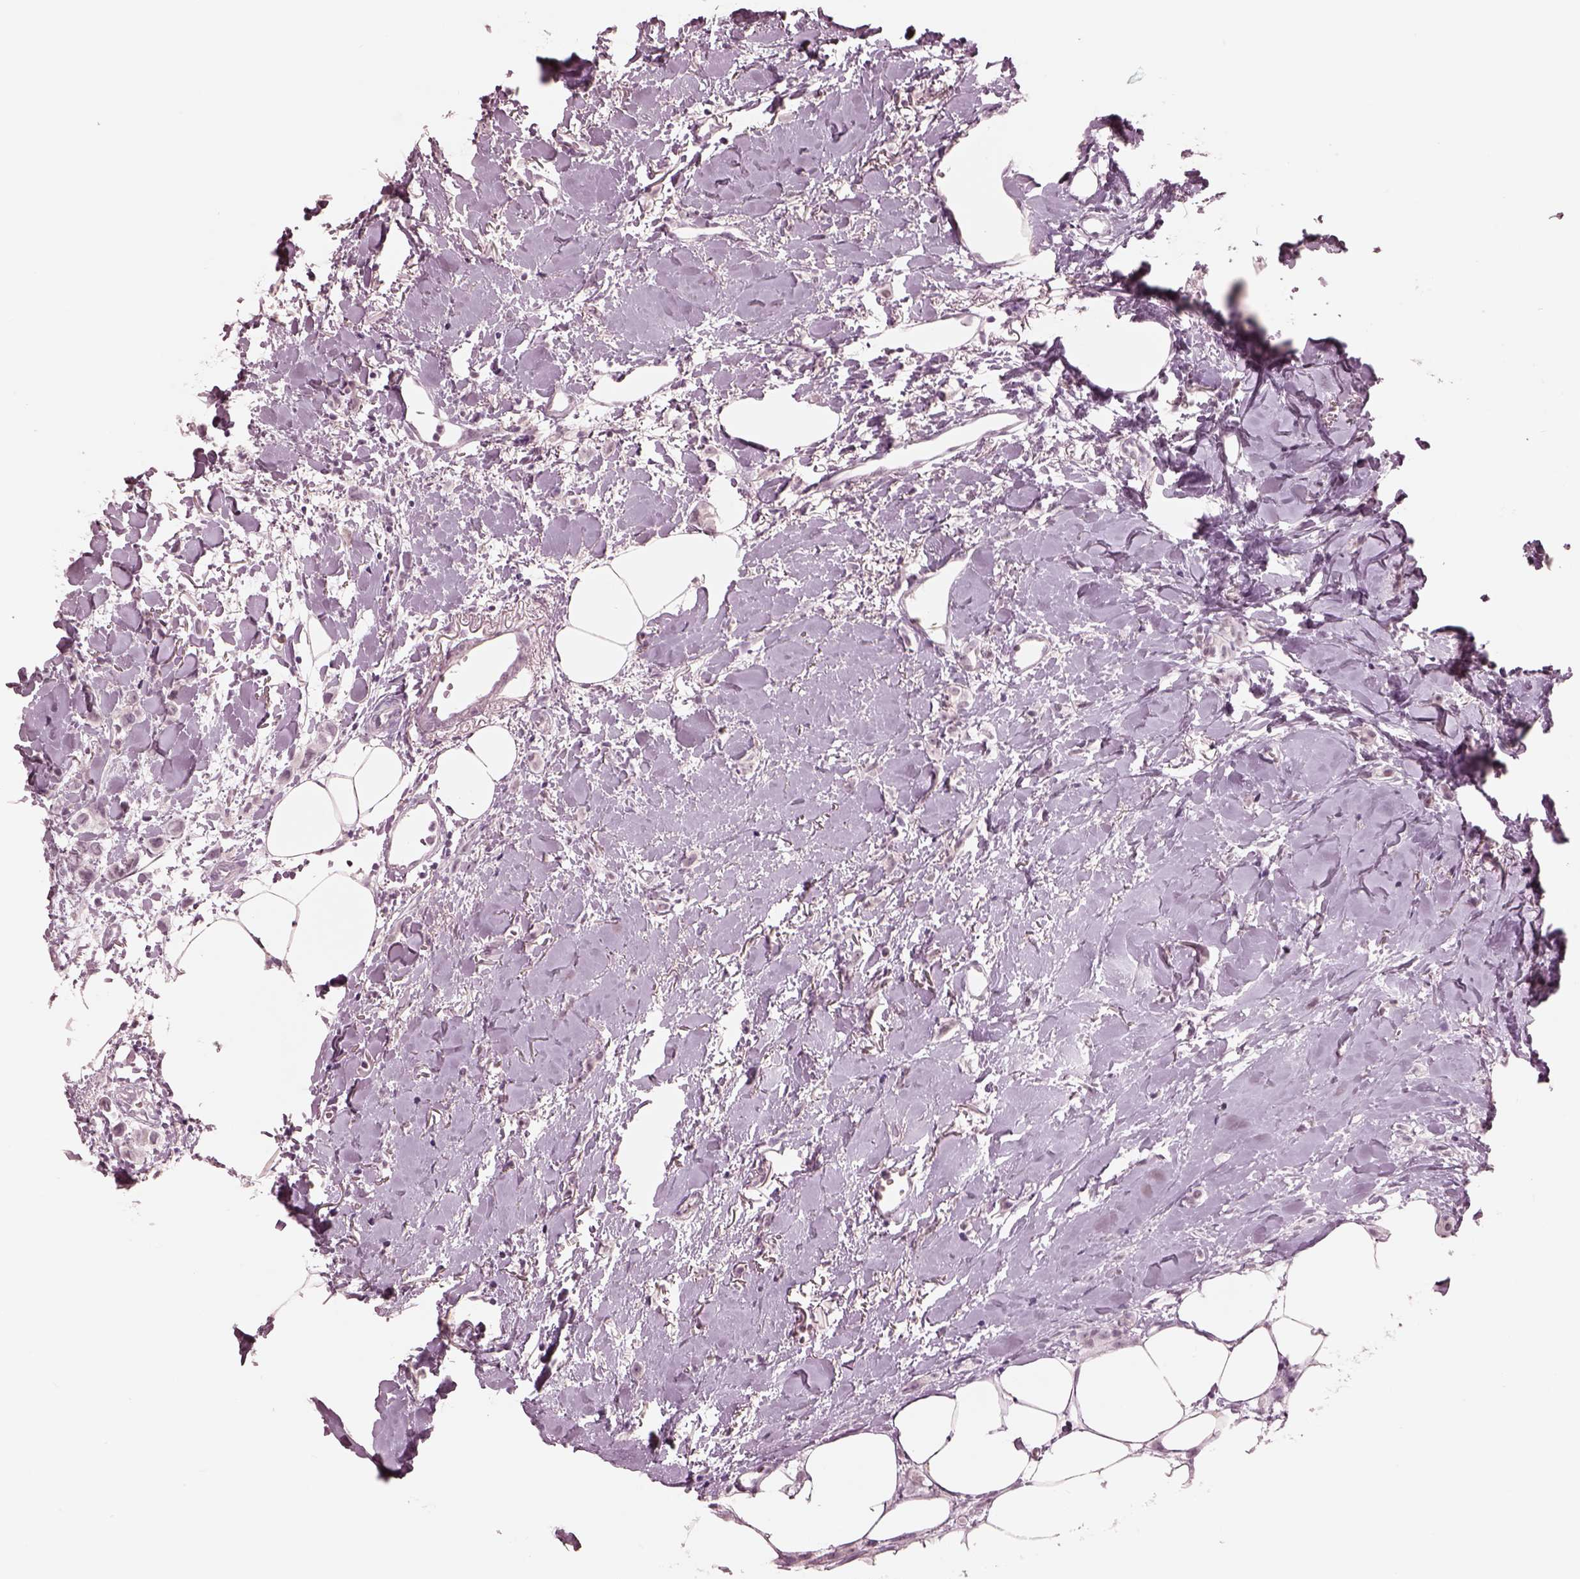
{"staining": {"intensity": "negative", "quantity": "none", "location": "none"}, "tissue": "breast cancer", "cell_type": "Tumor cells", "image_type": "cancer", "snomed": [{"axis": "morphology", "description": "Duct carcinoma"}, {"axis": "topography", "description": "Breast"}], "caption": "DAB immunohistochemical staining of human invasive ductal carcinoma (breast) shows no significant positivity in tumor cells.", "gene": "GARIN4", "patient": {"sex": "female", "age": 85}}